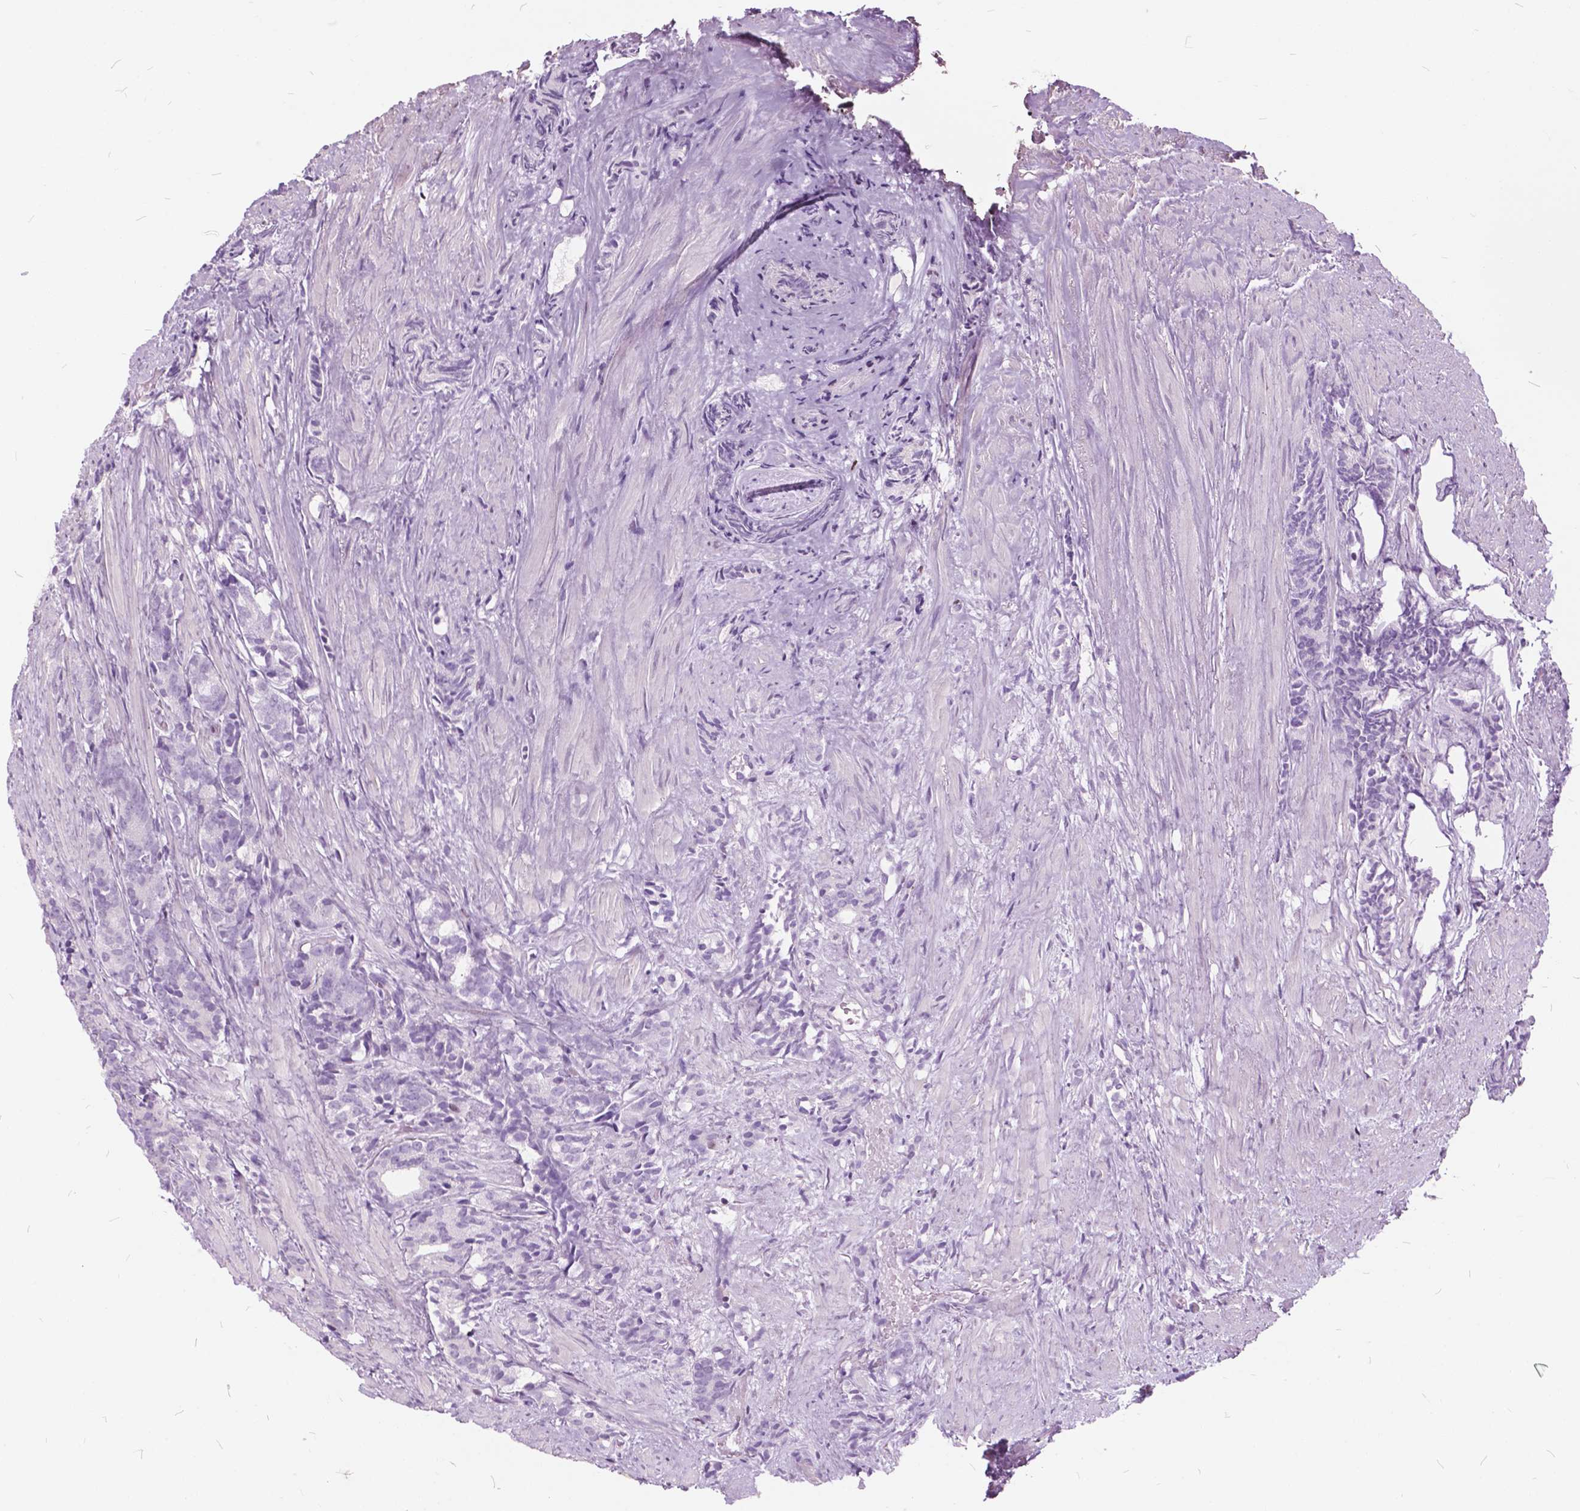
{"staining": {"intensity": "negative", "quantity": "none", "location": "none"}, "tissue": "prostate cancer", "cell_type": "Tumor cells", "image_type": "cancer", "snomed": [{"axis": "morphology", "description": "Adenocarcinoma, High grade"}, {"axis": "topography", "description": "Prostate"}], "caption": "Immunohistochemistry photomicrograph of neoplastic tissue: human prostate cancer (high-grade adenocarcinoma) stained with DAB reveals no significant protein expression in tumor cells.", "gene": "SP140", "patient": {"sex": "male", "age": 84}}